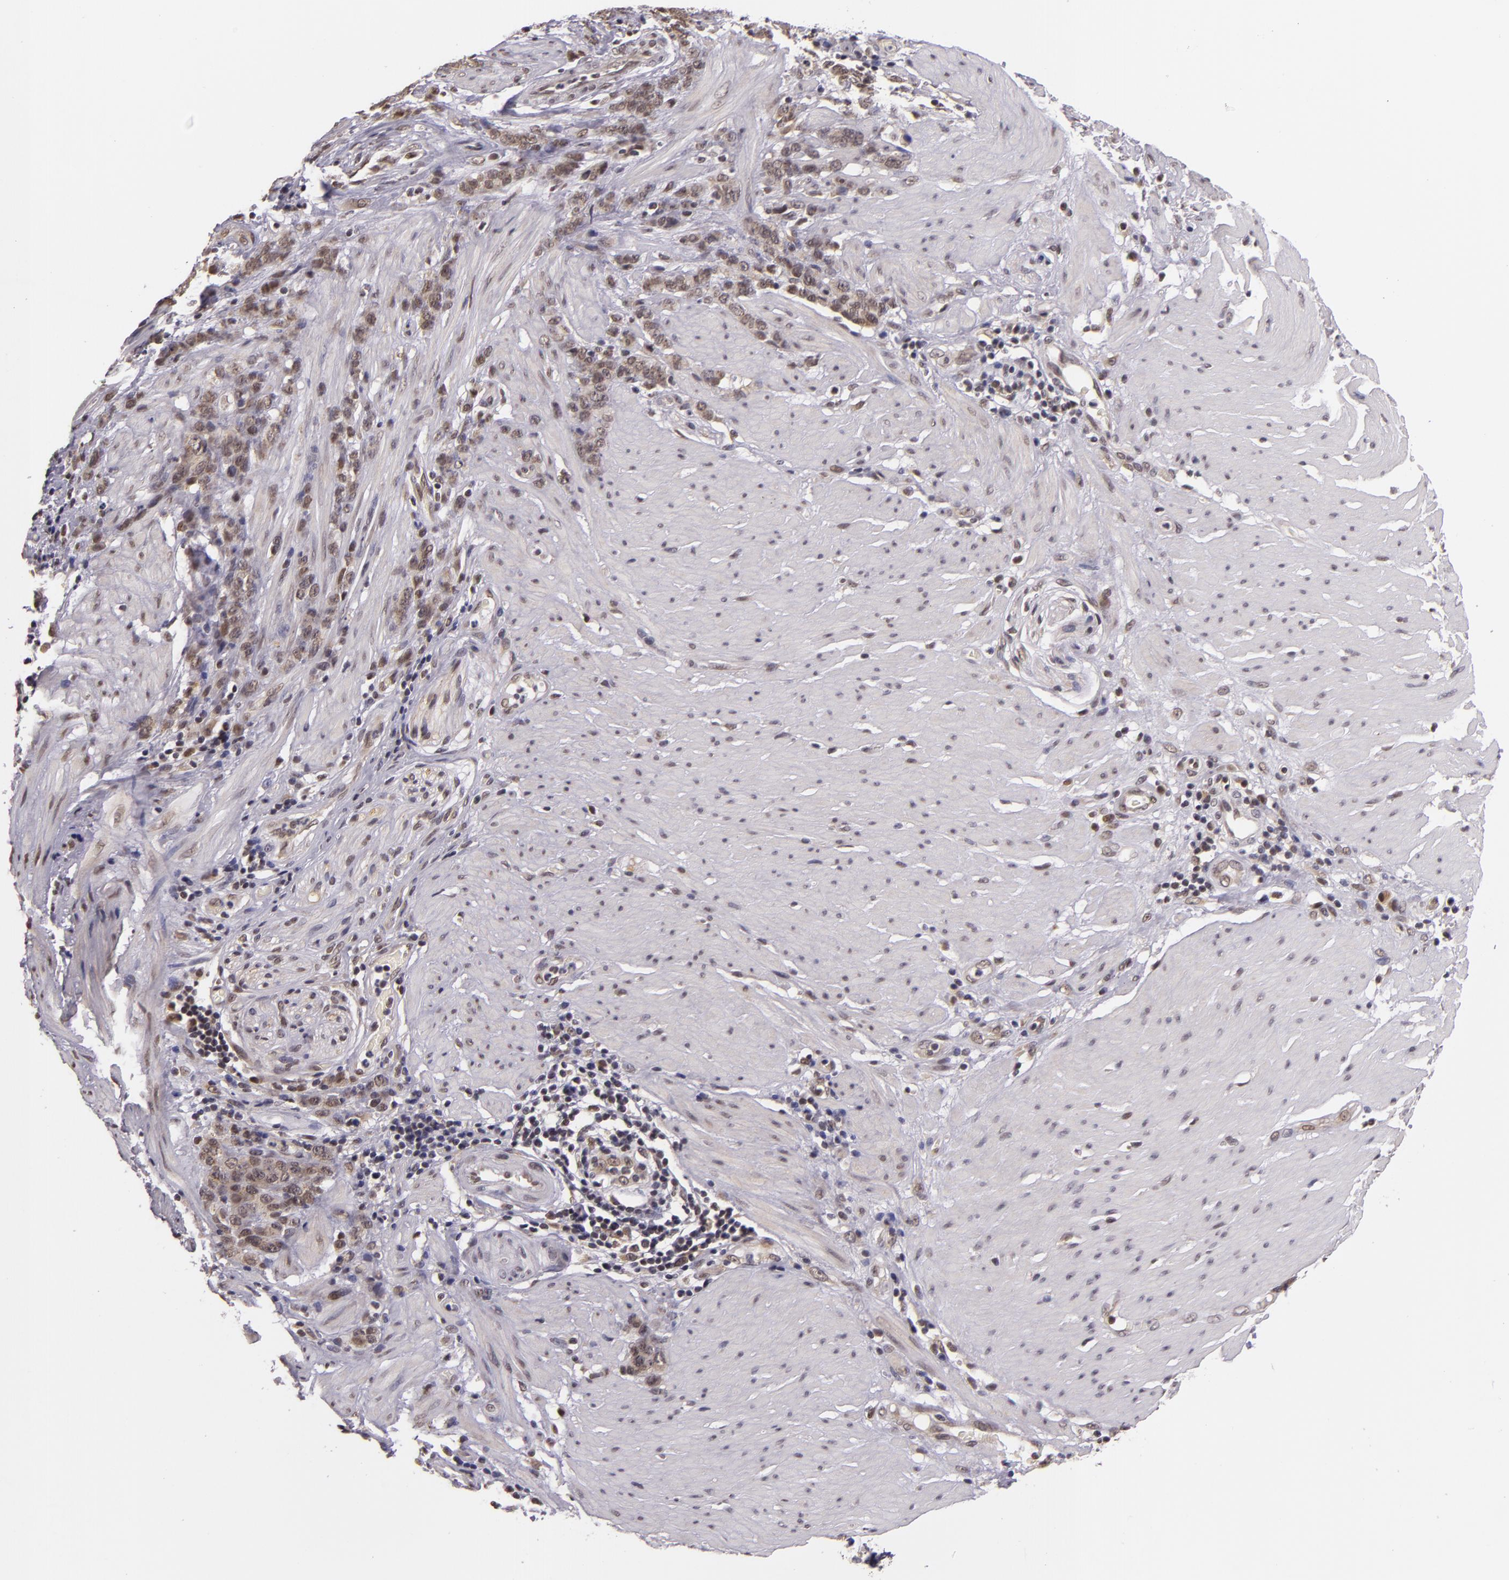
{"staining": {"intensity": "weak", "quantity": "25%-75%", "location": "nuclear"}, "tissue": "stomach cancer", "cell_type": "Tumor cells", "image_type": "cancer", "snomed": [{"axis": "morphology", "description": "Adenocarcinoma, NOS"}, {"axis": "topography", "description": "Stomach, lower"}], "caption": "Human adenocarcinoma (stomach) stained with a protein marker reveals weak staining in tumor cells.", "gene": "ALX1", "patient": {"sex": "male", "age": 88}}